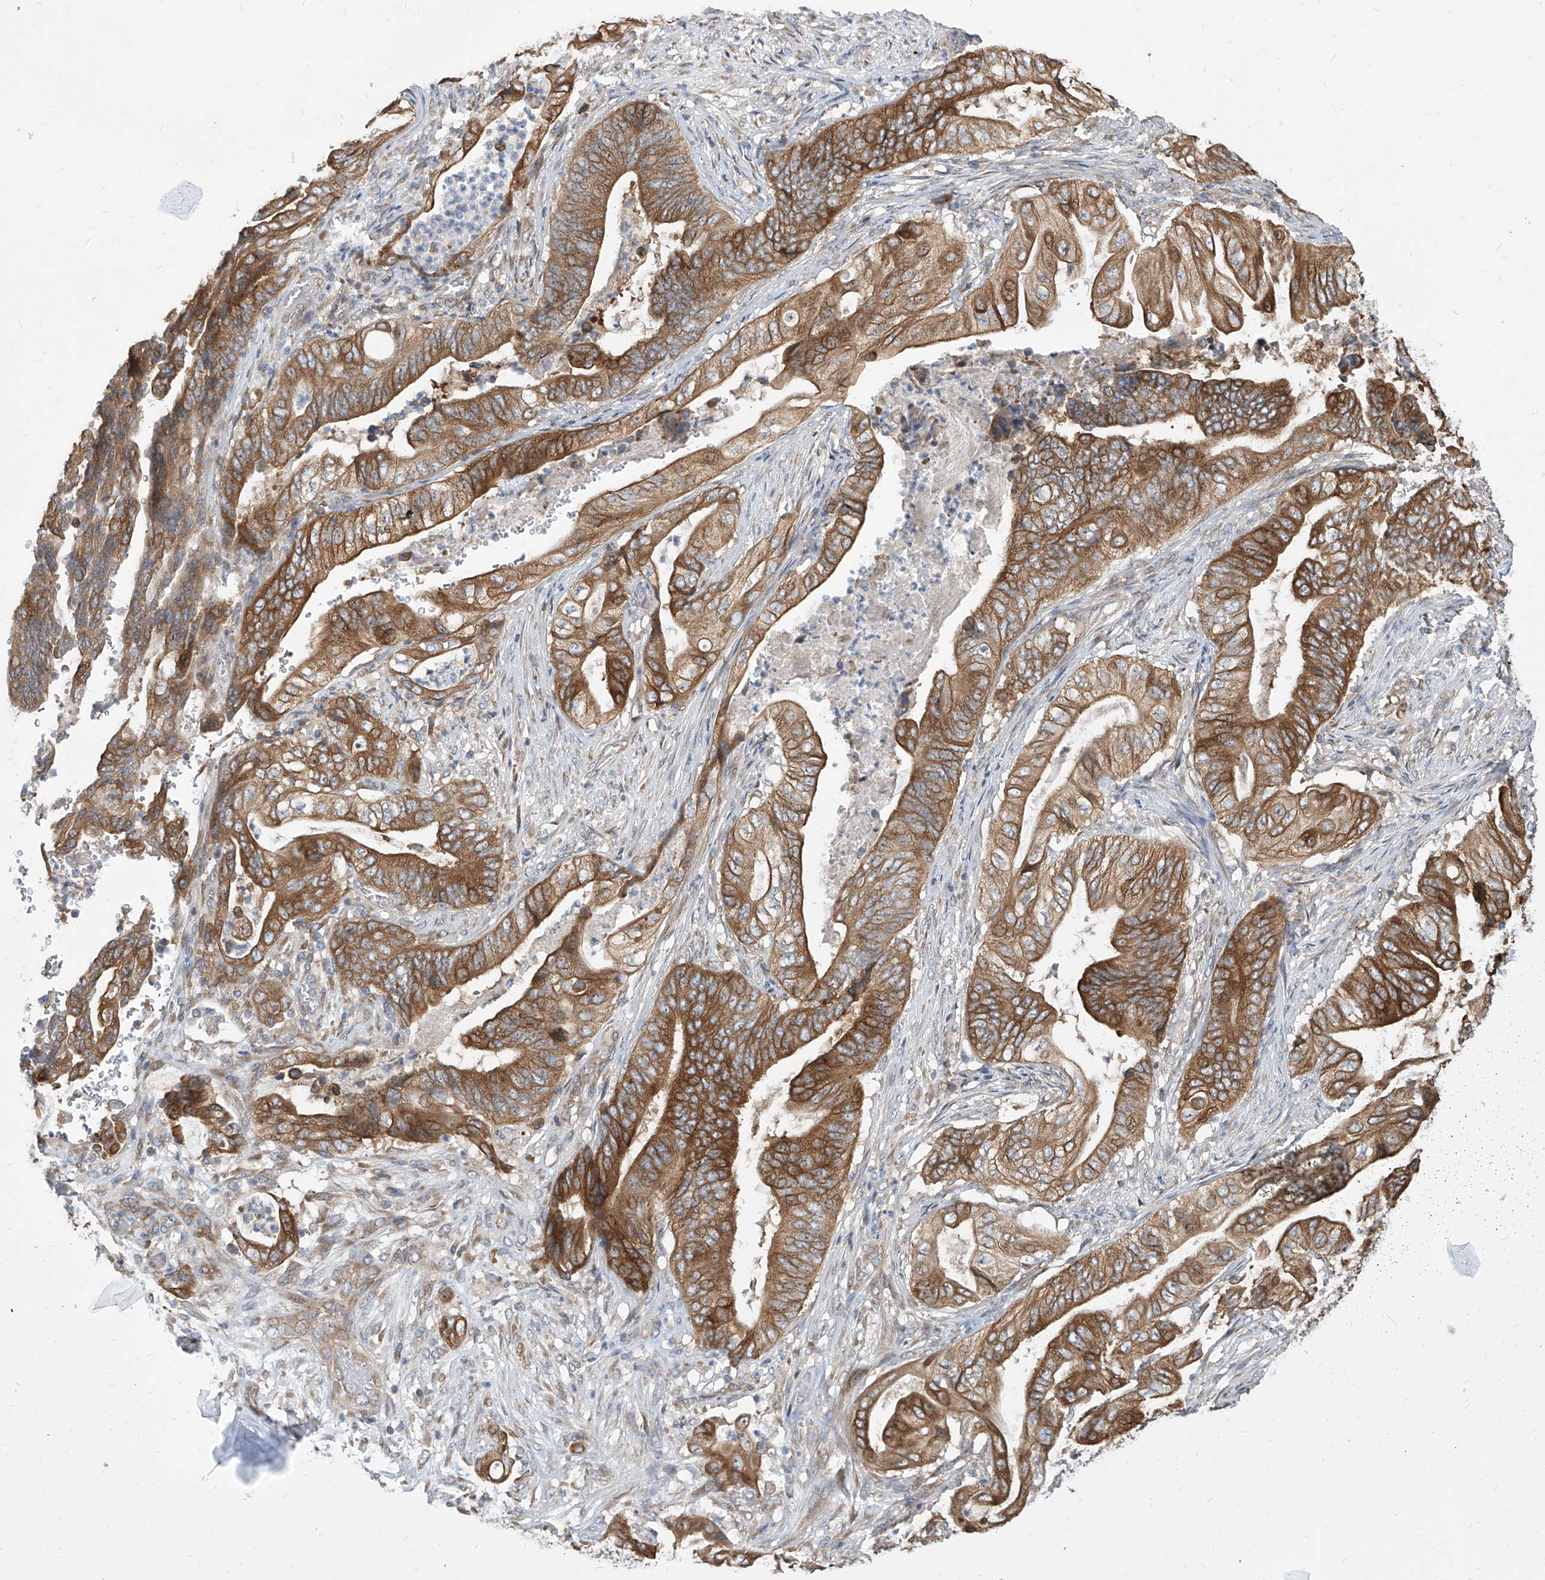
{"staining": {"intensity": "strong", "quantity": ">75%", "location": "cytoplasmic/membranous"}, "tissue": "stomach cancer", "cell_type": "Tumor cells", "image_type": "cancer", "snomed": [{"axis": "morphology", "description": "Adenocarcinoma, NOS"}, {"axis": "topography", "description": "Stomach"}], "caption": "This is a histology image of immunohistochemistry (IHC) staining of stomach adenocarcinoma, which shows strong staining in the cytoplasmic/membranous of tumor cells.", "gene": "FAM83B", "patient": {"sex": "female", "age": 73}}